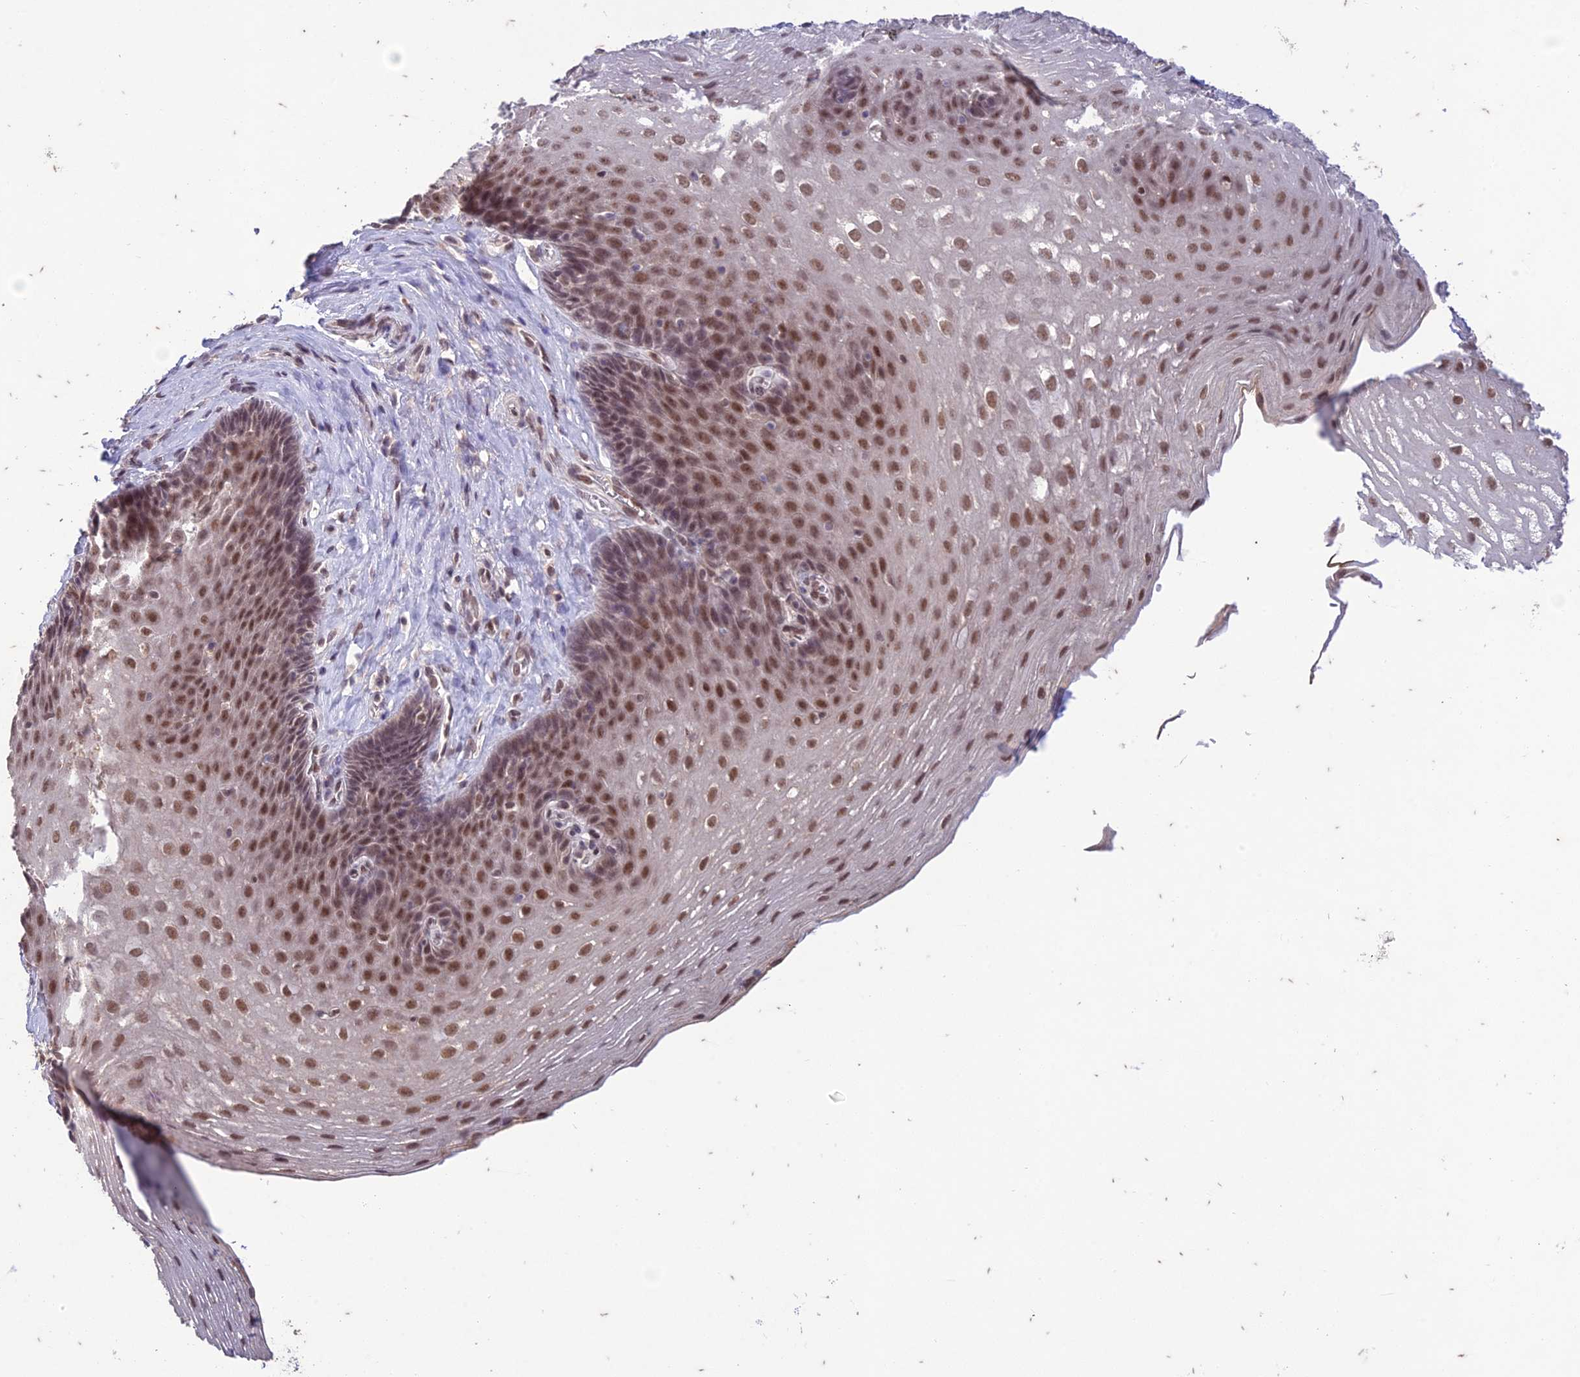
{"staining": {"intensity": "moderate", "quantity": ">75%", "location": "nuclear"}, "tissue": "esophagus", "cell_type": "Squamous epithelial cells", "image_type": "normal", "snomed": [{"axis": "morphology", "description": "Normal tissue, NOS"}, {"axis": "topography", "description": "Esophagus"}], "caption": "Human esophagus stained for a protein (brown) reveals moderate nuclear positive staining in about >75% of squamous epithelial cells.", "gene": "POP4", "patient": {"sex": "female", "age": 66}}